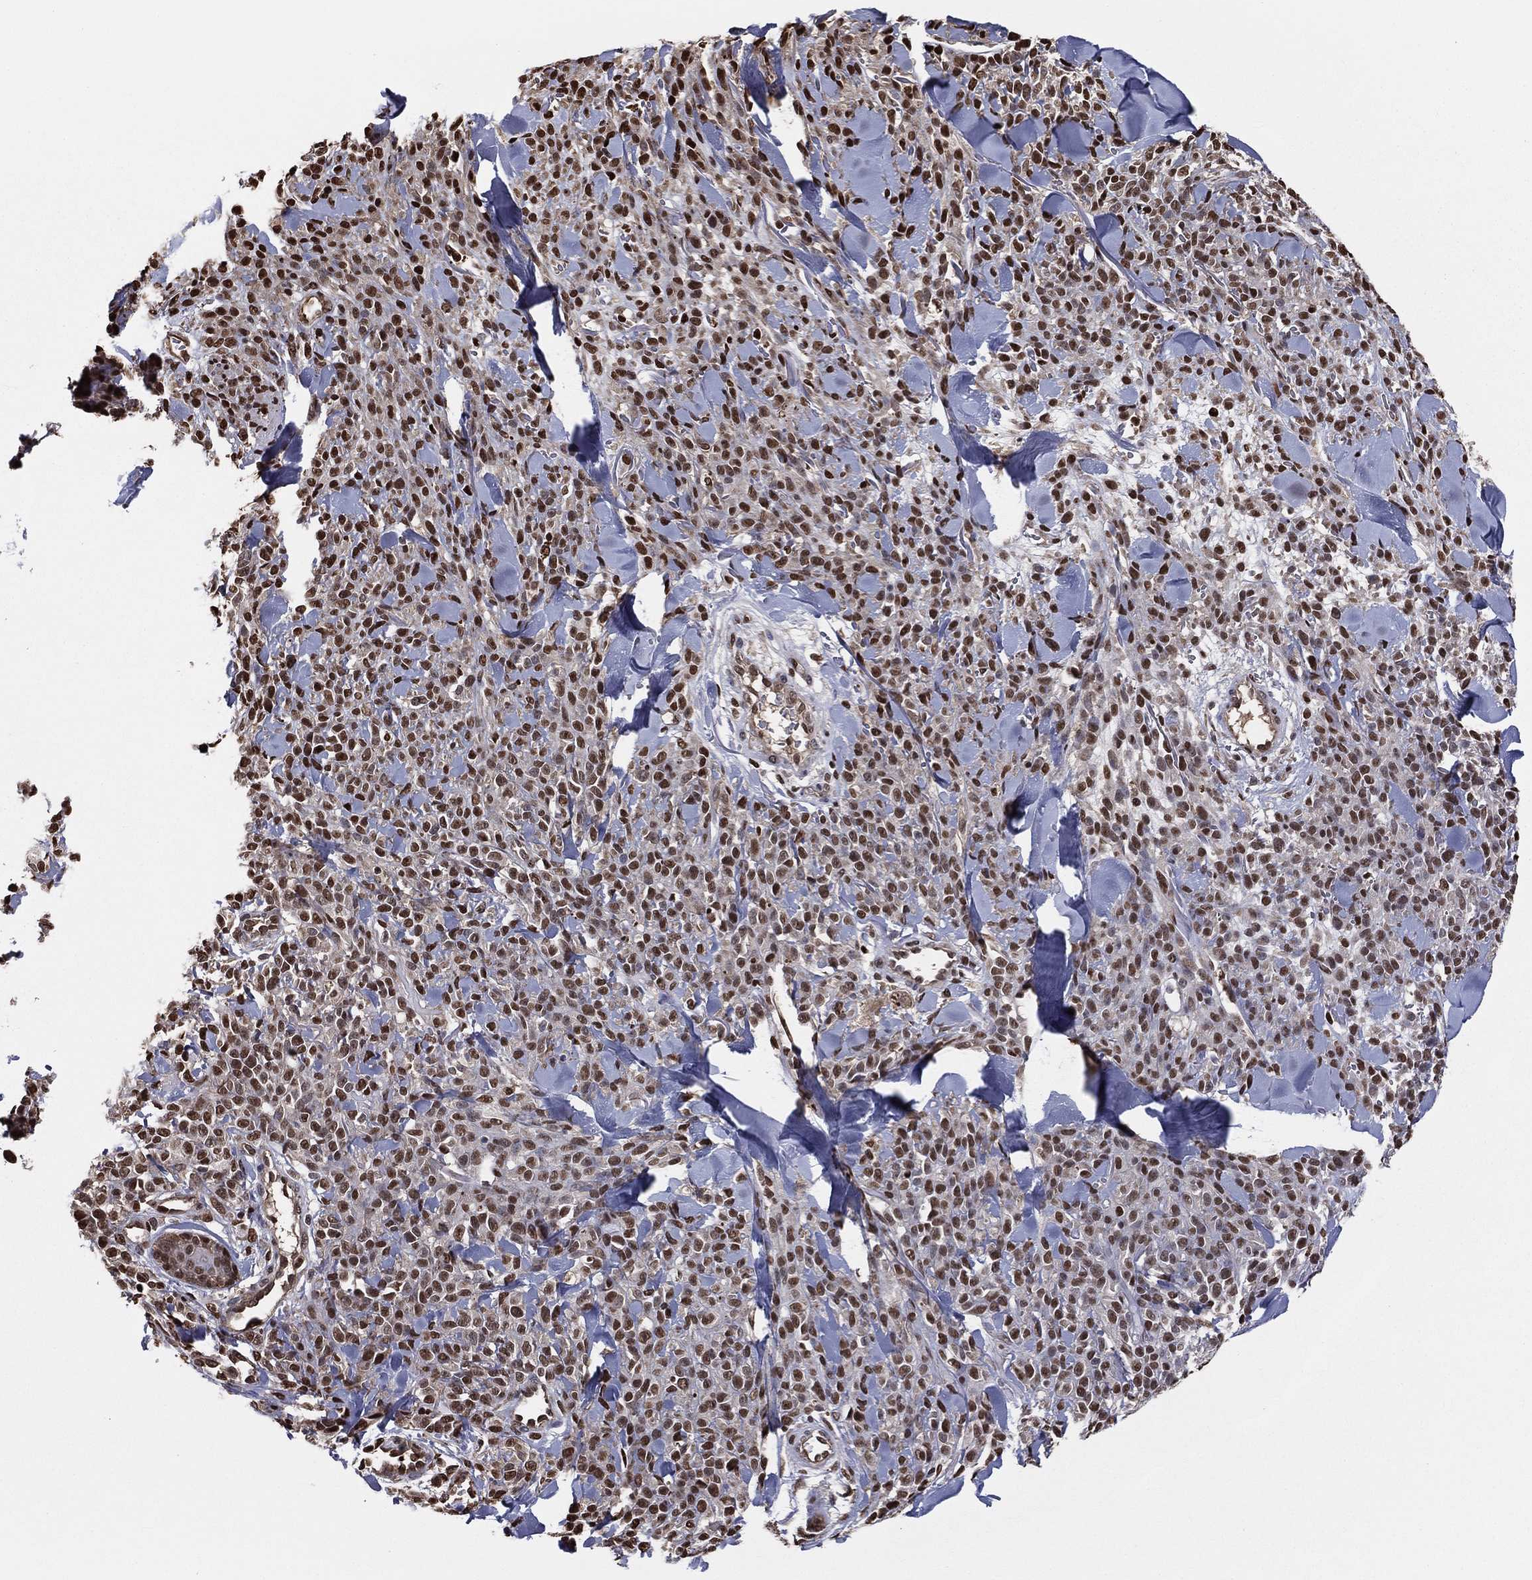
{"staining": {"intensity": "strong", "quantity": "25%-75%", "location": "nuclear"}, "tissue": "melanoma", "cell_type": "Tumor cells", "image_type": "cancer", "snomed": [{"axis": "morphology", "description": "Malignant melanoma, NOS"}, {"axis": "topography", "description": "Skin"}, {"axis": "topography", "description": "Skin of trunk"}], "caption": "This is an image of immunohistochemistry staining of melanoma, which shows strong staining in the nuclear of tumor cells.", "gene": "GAPDH", "patient": {"sex": "male", "age": 74}}